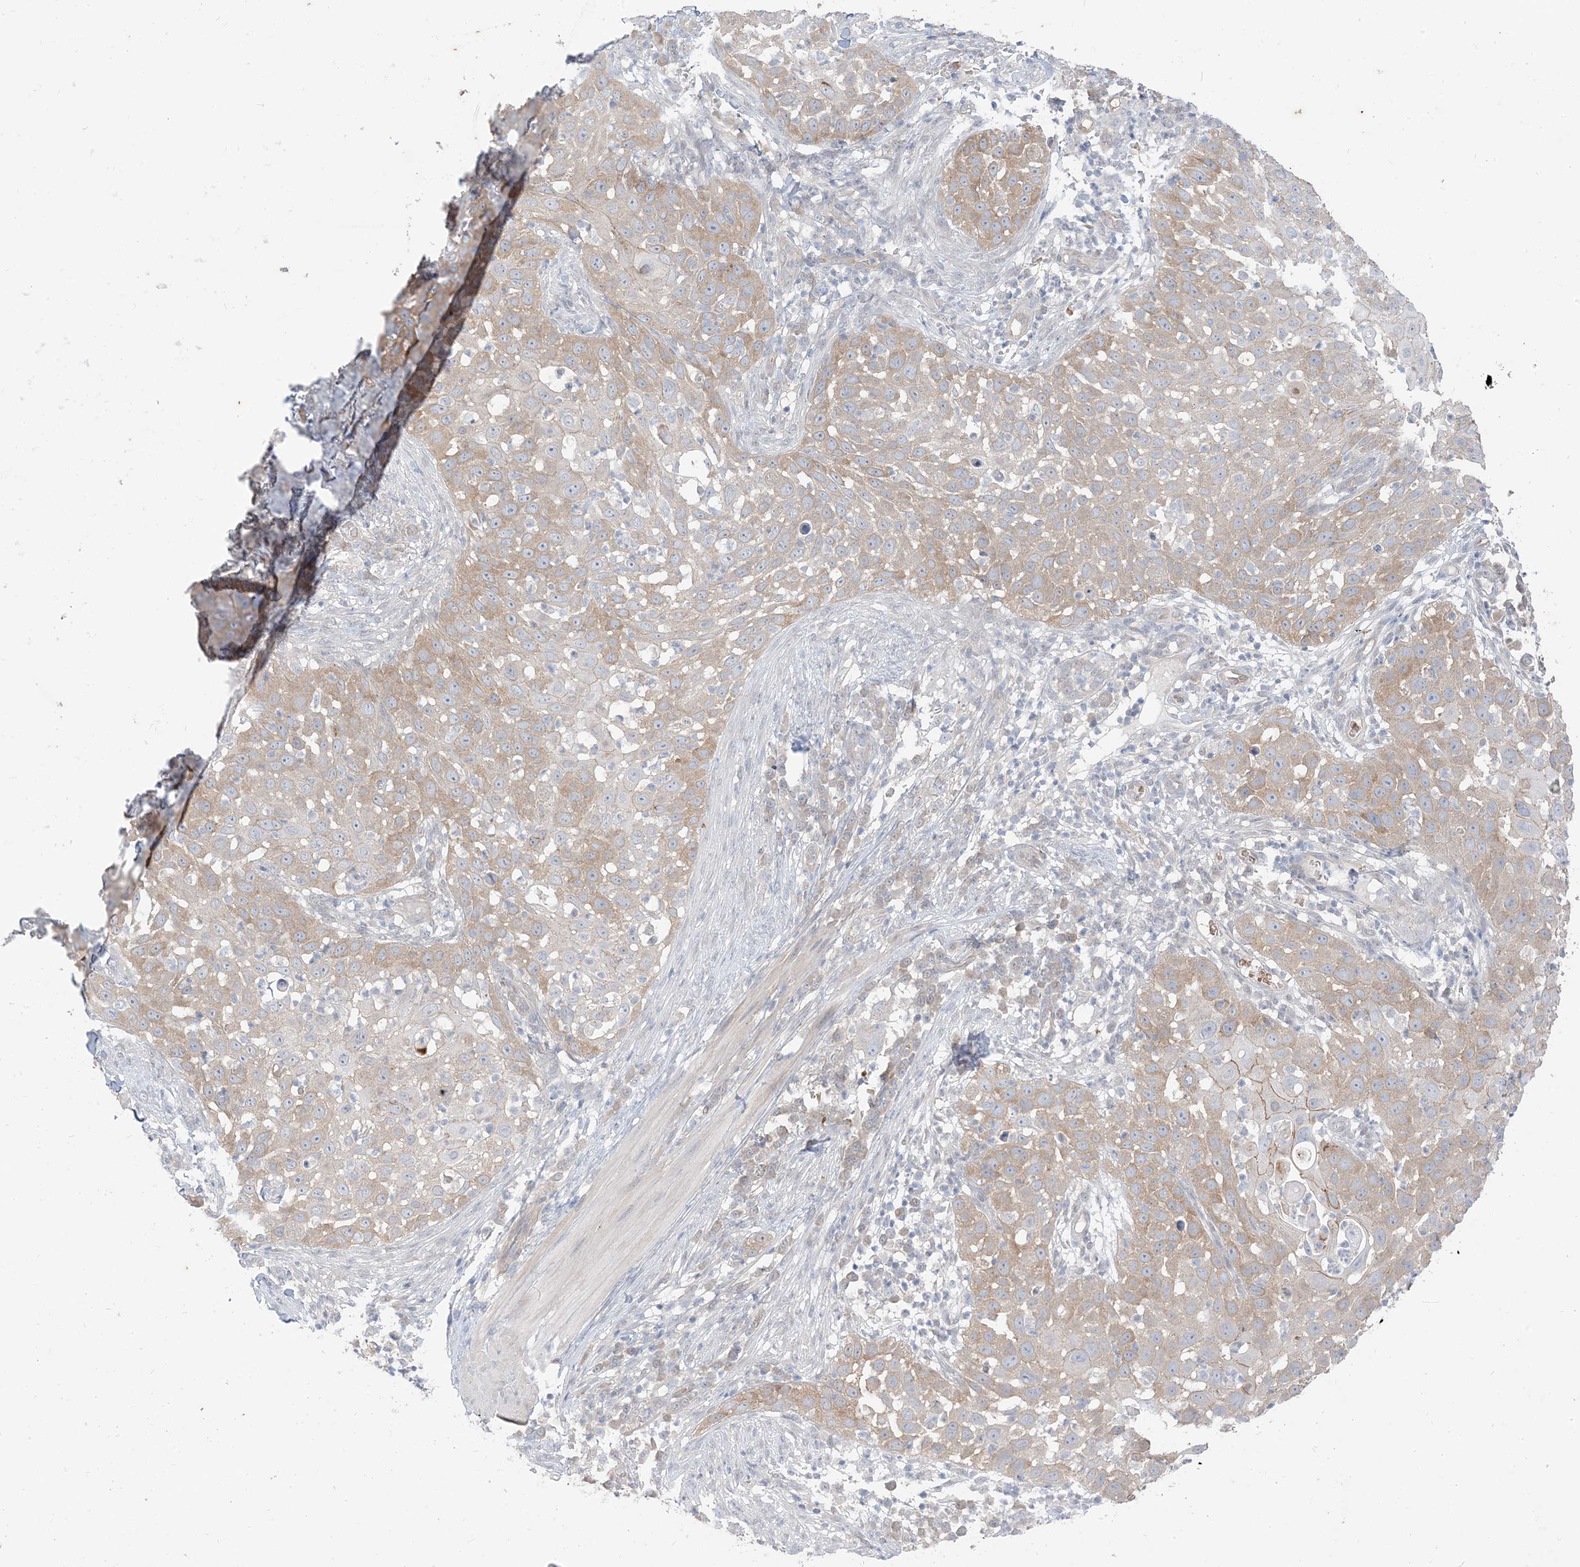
{"staining": {"intensity": "weak", "quantity": "<25%", "location": "cytoplasmic/membranous"}, "tissue": "skin cancer", "cell_type": "Tumor cells", "image_type": "cancer", "snomed": [{"axis": "morphology", "description": "Squamous cell carcinoma, NOS"}, {"axis": "topography", "description": "Skin"}], "caption": "Immunohistochemical staining of human squamous cell carcinoma (skin) reveals no significant staining in tumor cells. The staining is performed using DAB brown chromogen with nuclei counter-stained in using hematoxylin.", "gene": "RIN1", "patient": {"sex": "female", "age": 44}}